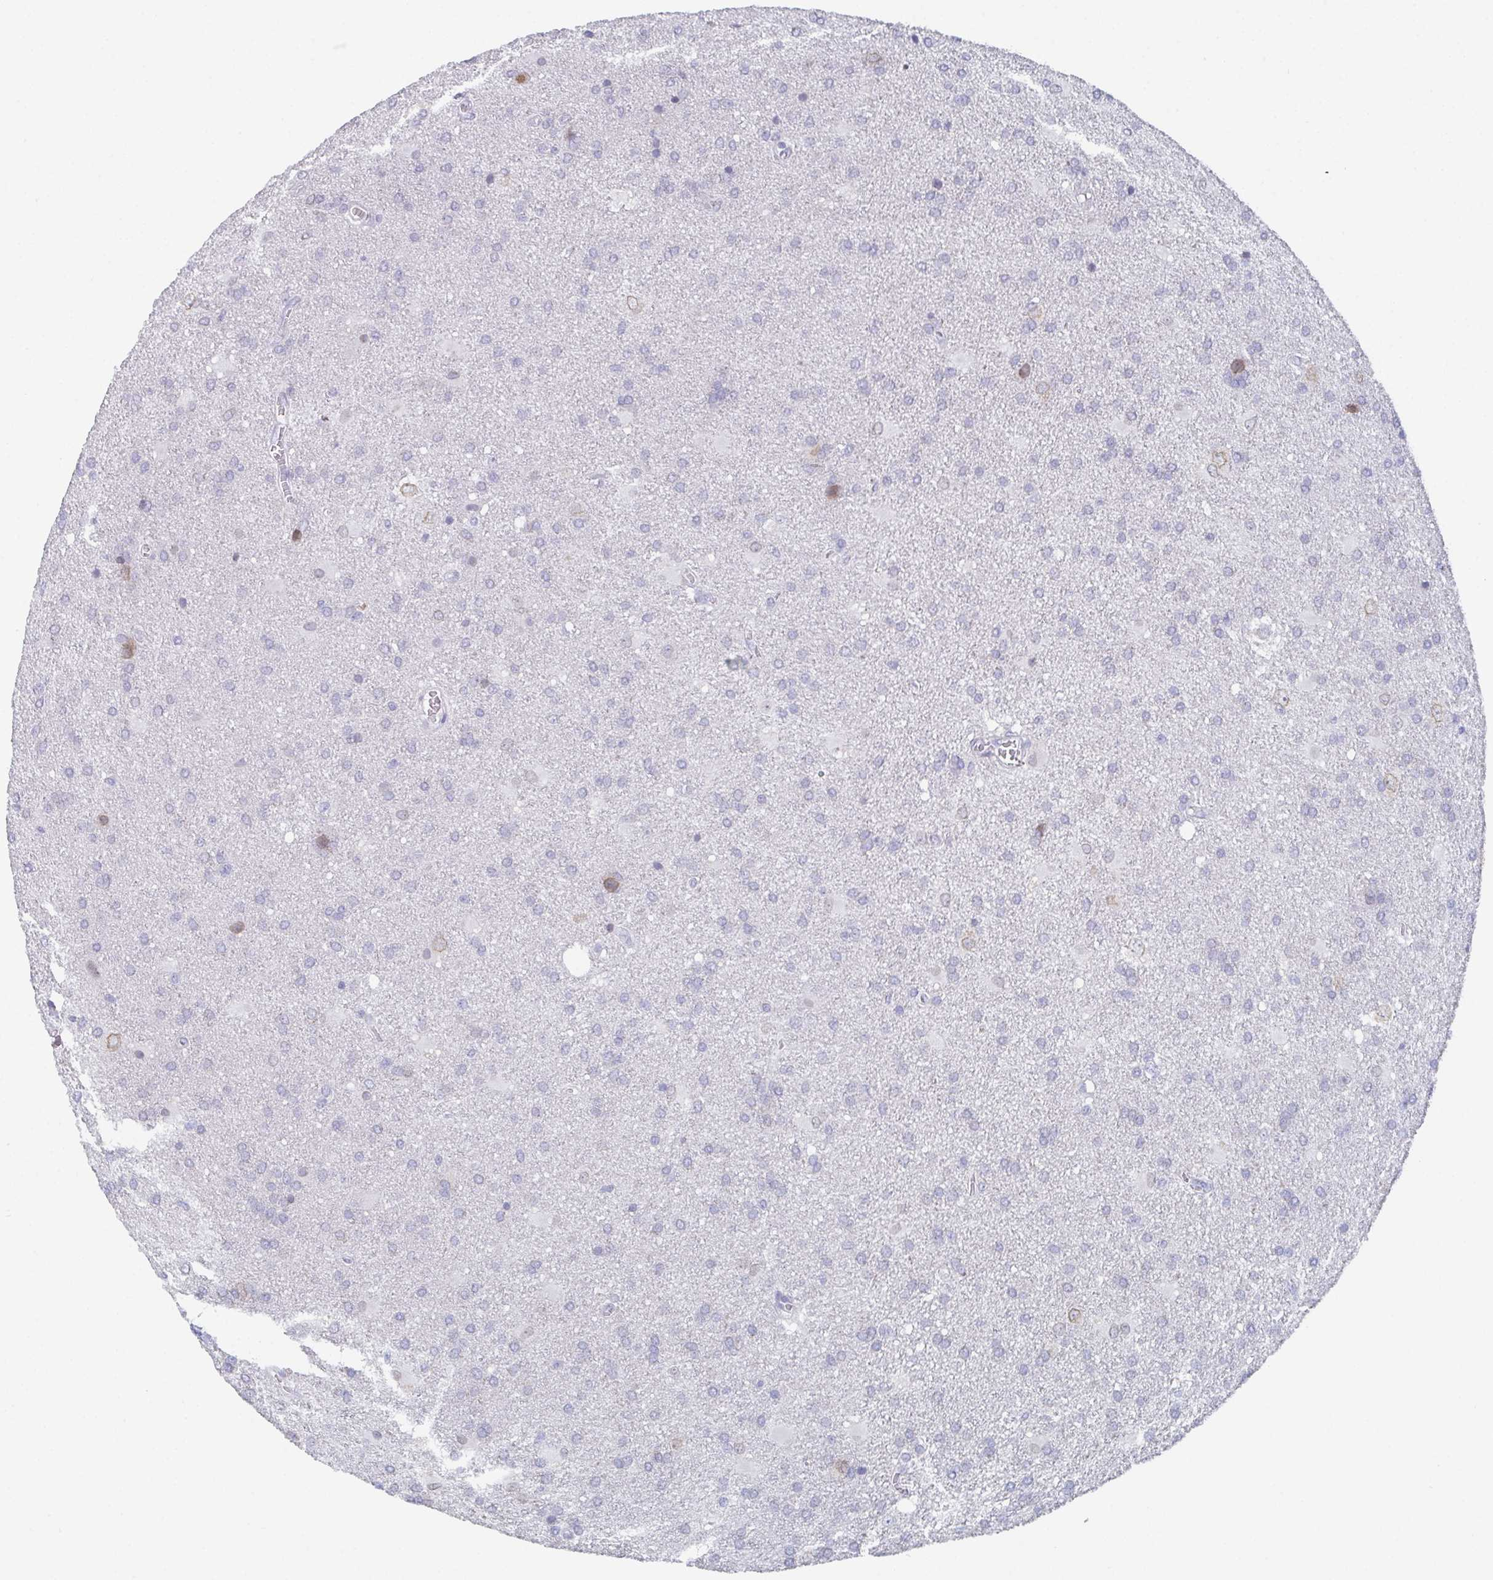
{"staining": {"intensity": "negative", "quantity": "none", "location": "none"}, "tissue": "glioma", "cell_type": "Tumor cells", "image_type": "cancer", "snomed": [{"axis": "morphology", "description": "Glioma, malignant, Low grade"}, {"axis": "topography", "description": "Brain"}], "caption": "The micrograph shows no significant expression in tumor cells of glioma.", "gene": "DYDC2", "patient": {"sex": "male", "age": 66}}